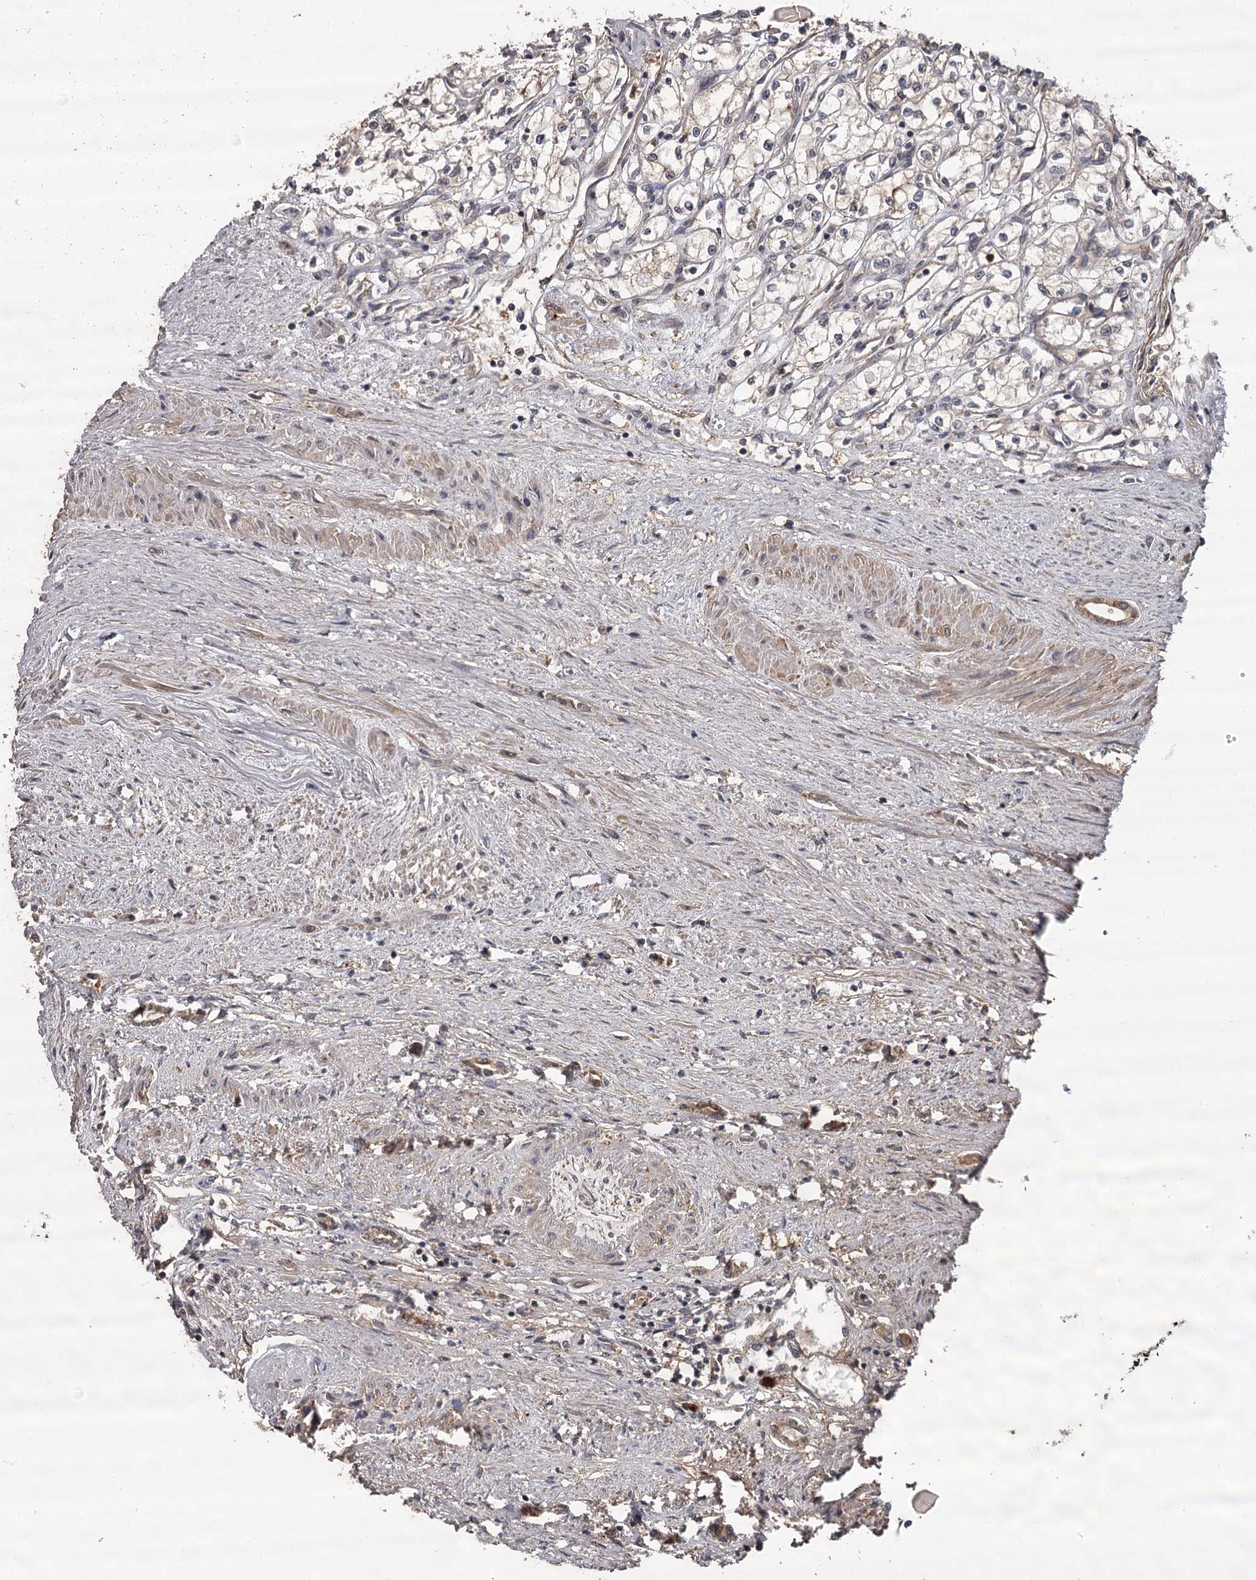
{"staining": {"intensity": "weak", "quantity": "25%-75%", "location": "cytoplasmic/membranous"}, "tissue": "renal cancer", "cell_type": "Tumor cells", "image_type": "cancer", "snomed": [{"axis": "morphology", "description": "Adenocarcinoma, NOS"}, {"axis": "topography", "description": "Kidney"}], "caption": "An IHC micrograph of neoplastic tissue is shown. Protein staining in brown highlights weak cytoplasmic/membranous positivity in adenocarcinoma (renal) within tumor cells.", "gene": "TTC12", "patient": {"sex": "male", "age": 59}}